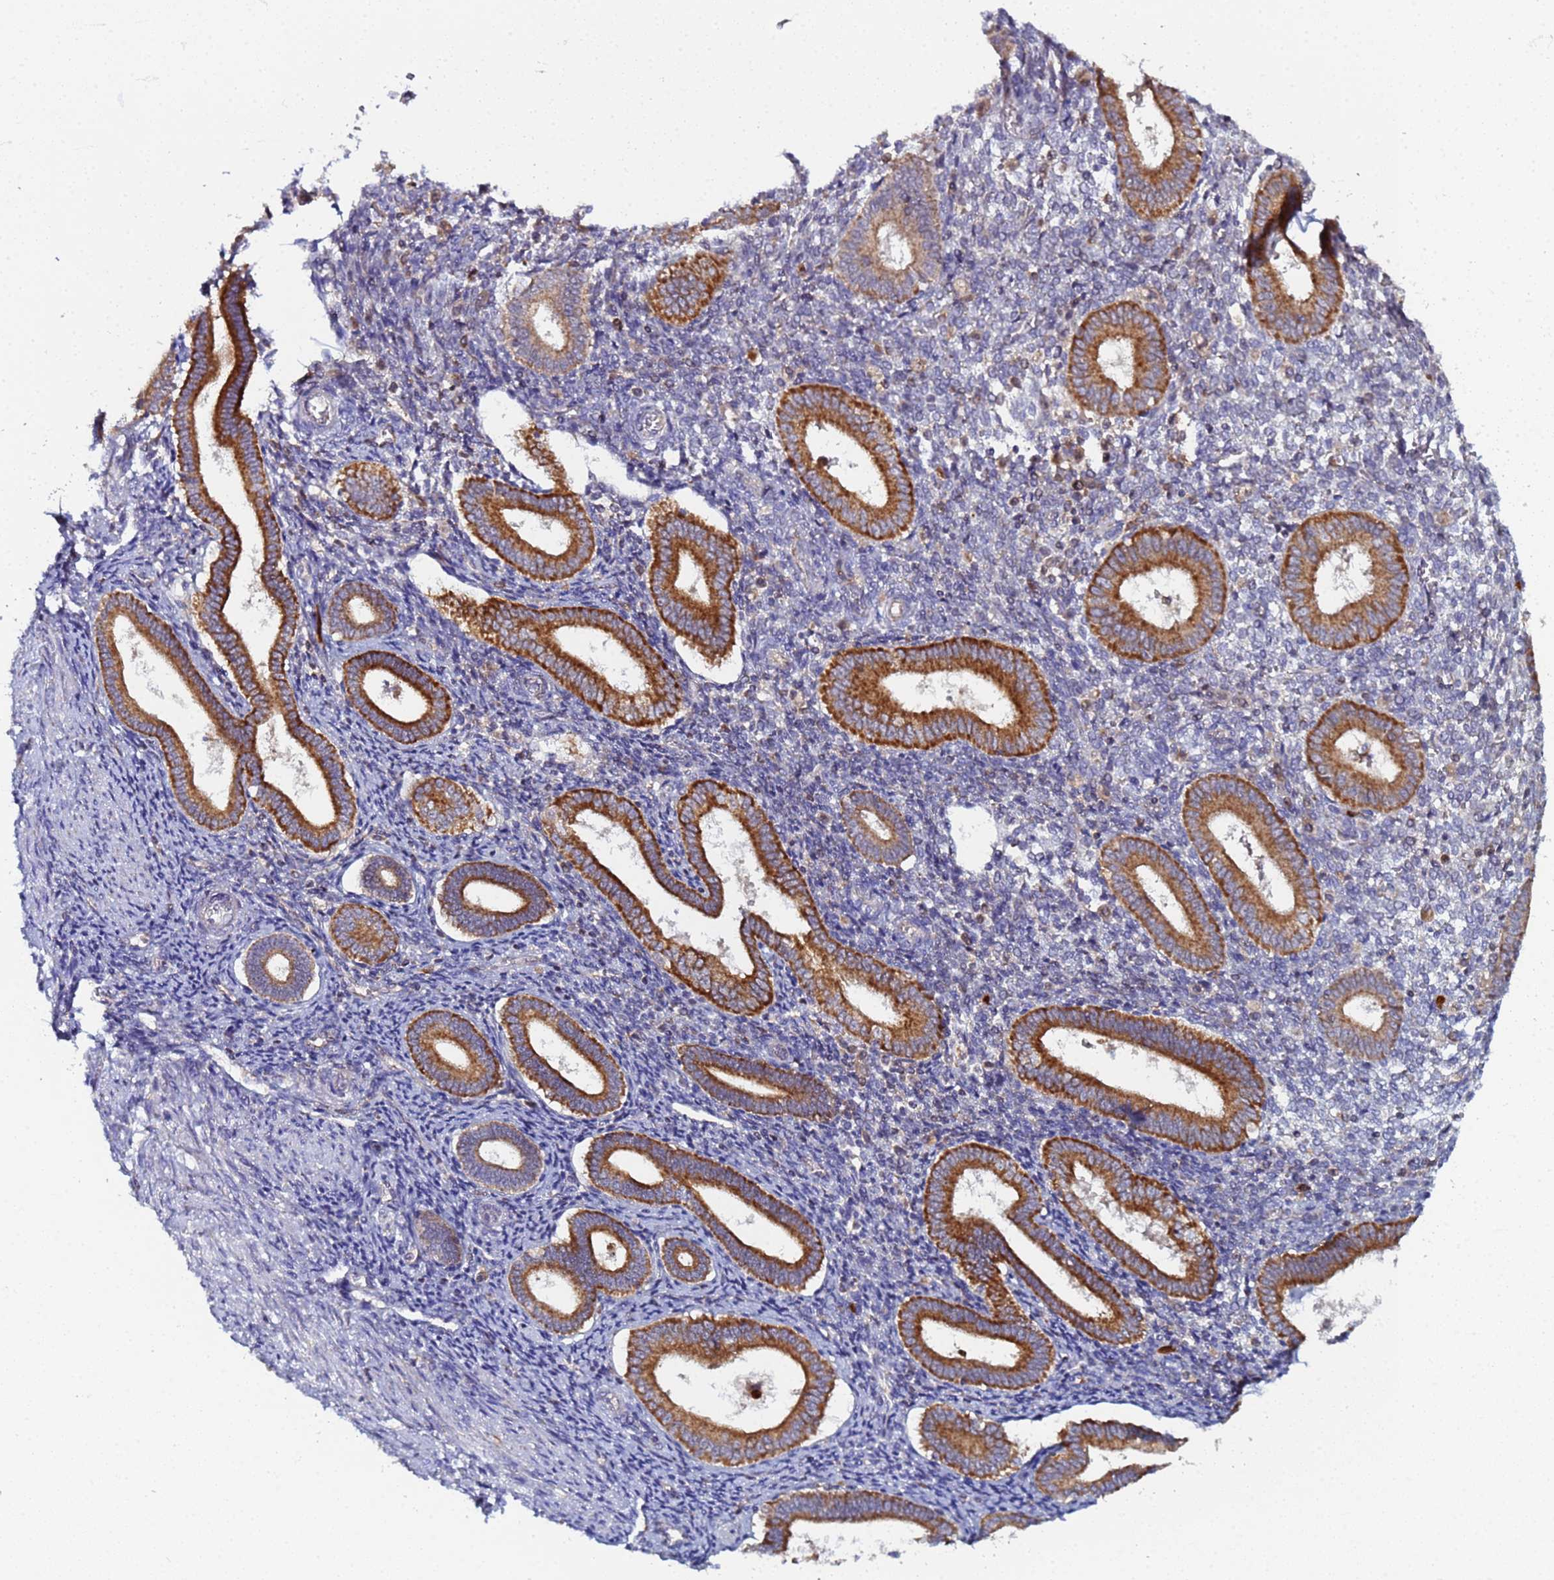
{"staining": {"intensity": "weak", "quantity": "25%-75%", "location": "cytoplasmic/membranous"}, "tissue": "endometrium", "cell_type": "Cells in endometrial stroma", "image_type": "normal", "snomed": [{"axis": "morphology", "description": "Normal tissue, NOS"}, {"axis": "topography", "description": "Endometrium"}], "caption": "Endometrium stained with immunohistochemistry shows weak cytoplasmic/membranous positivity in approximately 25%-75% of cells in endometrial stroma. The staining was performed using DAB (3,3'-diaminobenzidine) to visualize the protein expression in brown, while the nuclei were stained in blue with hematoxylin (Magnification: 20x).", "gene": "CCDC127", "patient": {"sex": "female", "age": 44}}